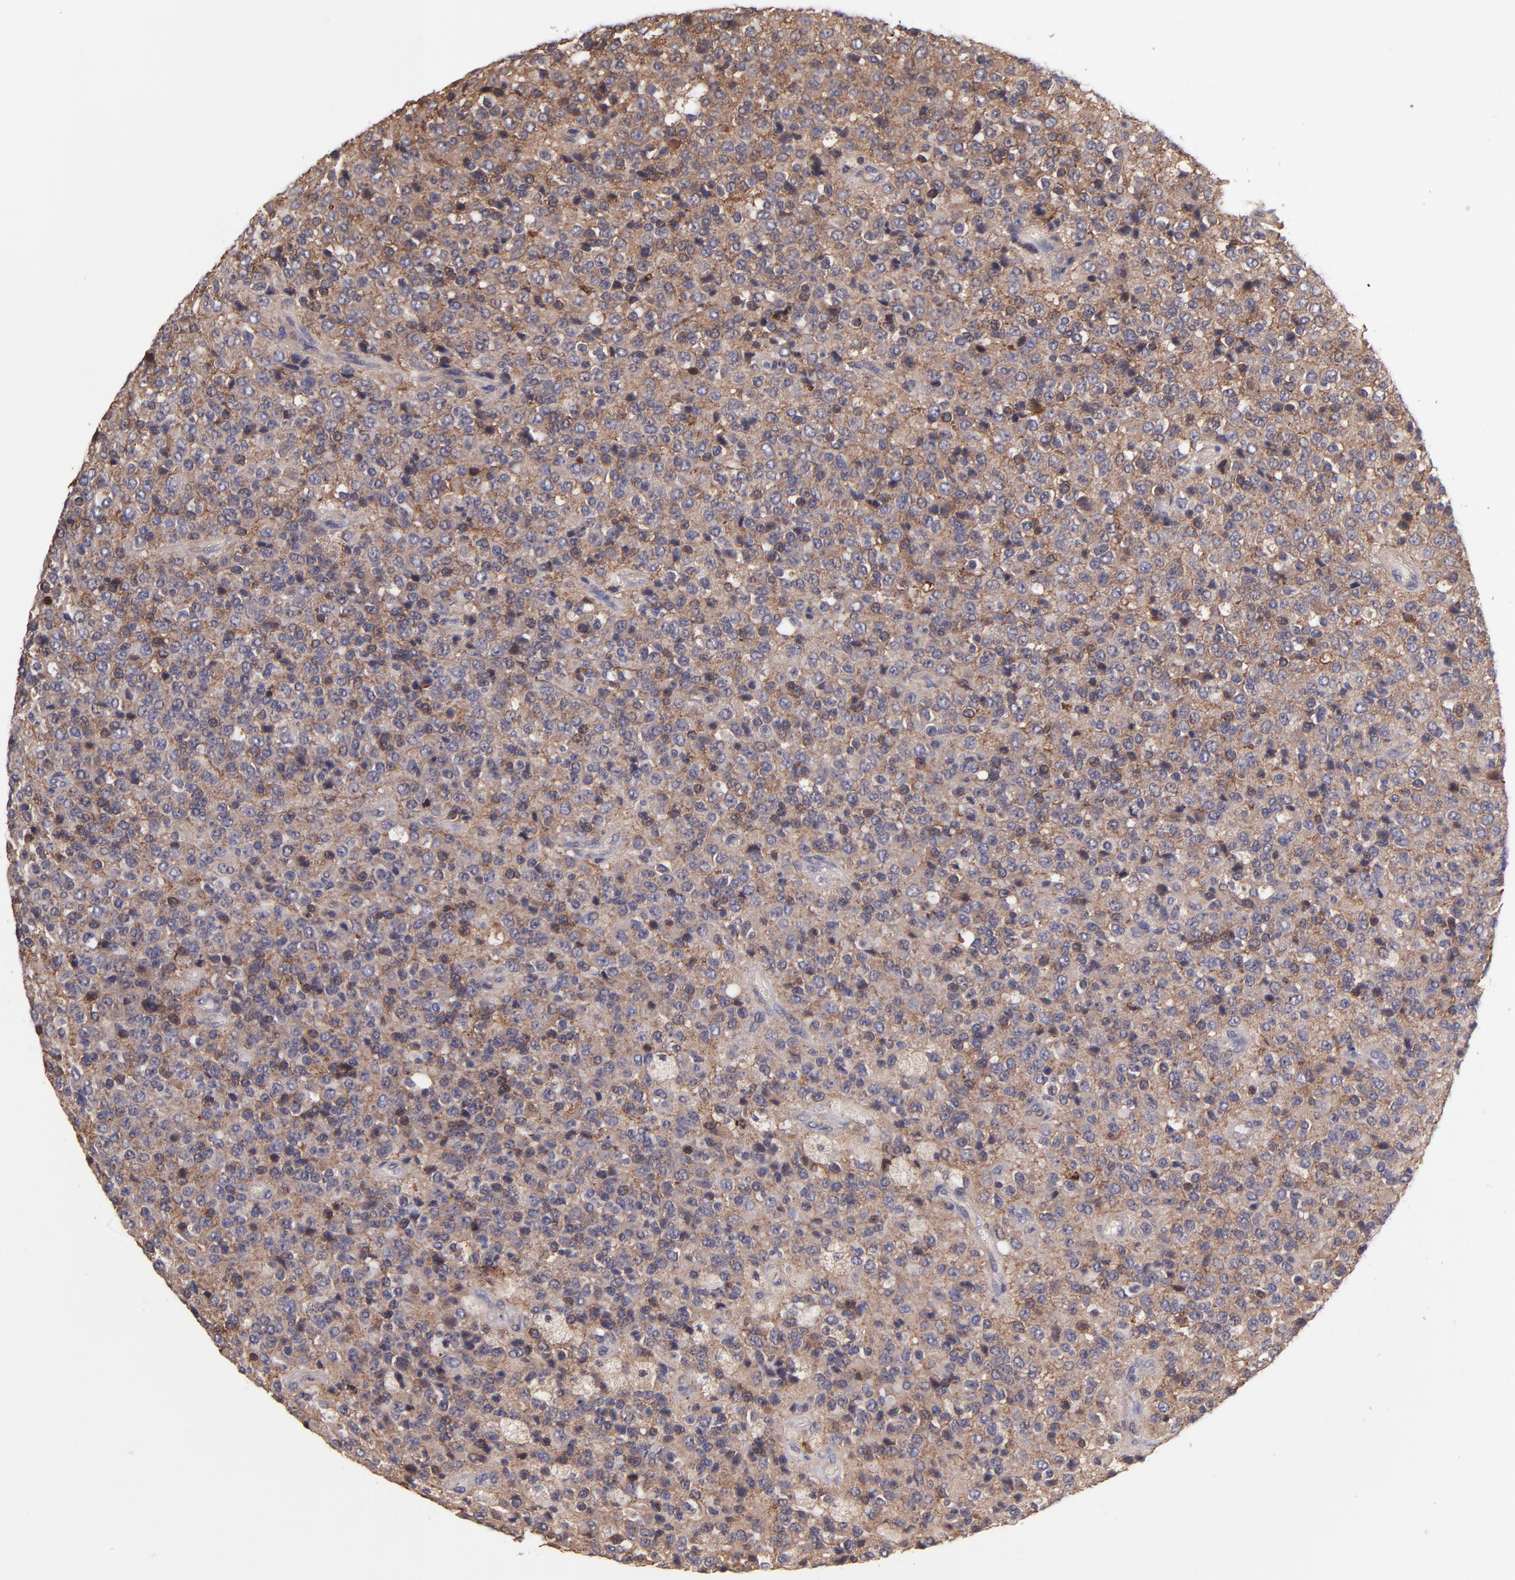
{"staining": {"intensity": "moderate", "quantity": "25%-75%", "location": "cytoplasmic/membranous"}, "tissue": "glioma", "cell_type": "Tumor cells", "image_type": "cancer", "snomed": [{"axis": "morphology", "description": "Glioma, malignant, High grade"}, {"axis": "topography", "description": "pancreas cauda"}], "caption": "Protein expression analysis of glioma reveals moderate cytoplasmic/membranous positivity in approximately 25%-75% of tumor cells.", "gene": "NSF", "patient": {"sex": "male", "age": 60}}